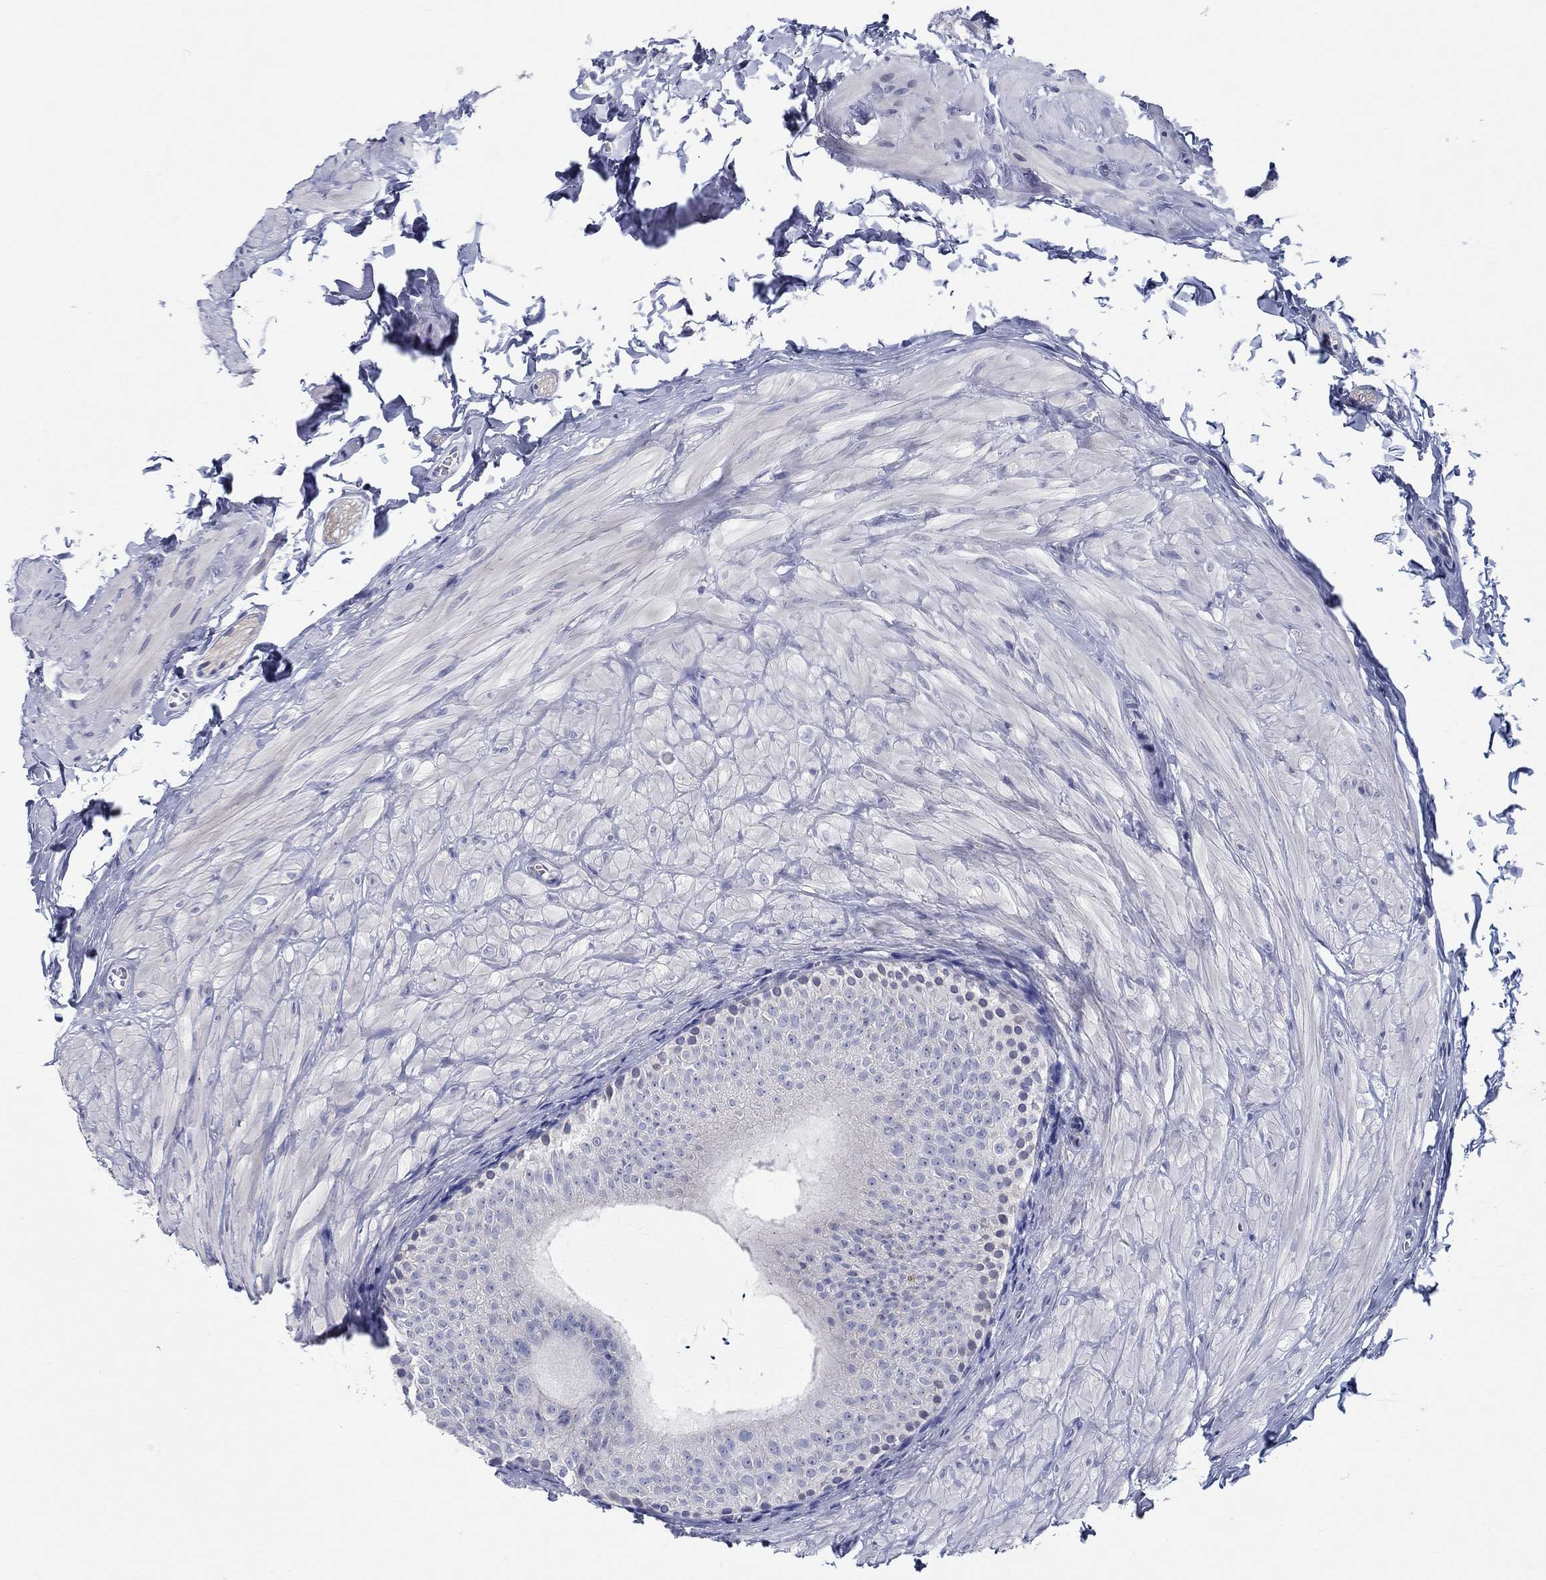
{"staining": {"intensity": "strong", "quantity": "<25%", "location": "cytoplasmic/membranous"}, "tissue": "epididymis", "cell_type": "Glandular cells", "image_type": "normal", "snomed": [{"axis": "morphology", "description": "Normal tissue, NOS"}, {"axis": "topography", "description": "Epididymis"}], "caption": "DAB immunohistochemical staining of benign human epididymis exhibits strong cytoplasmic/membranous protein staining in approximately <25% of glandular cells.", "gene": "RAP1GAP", "patient": {"sex": "male", "age": 32}}